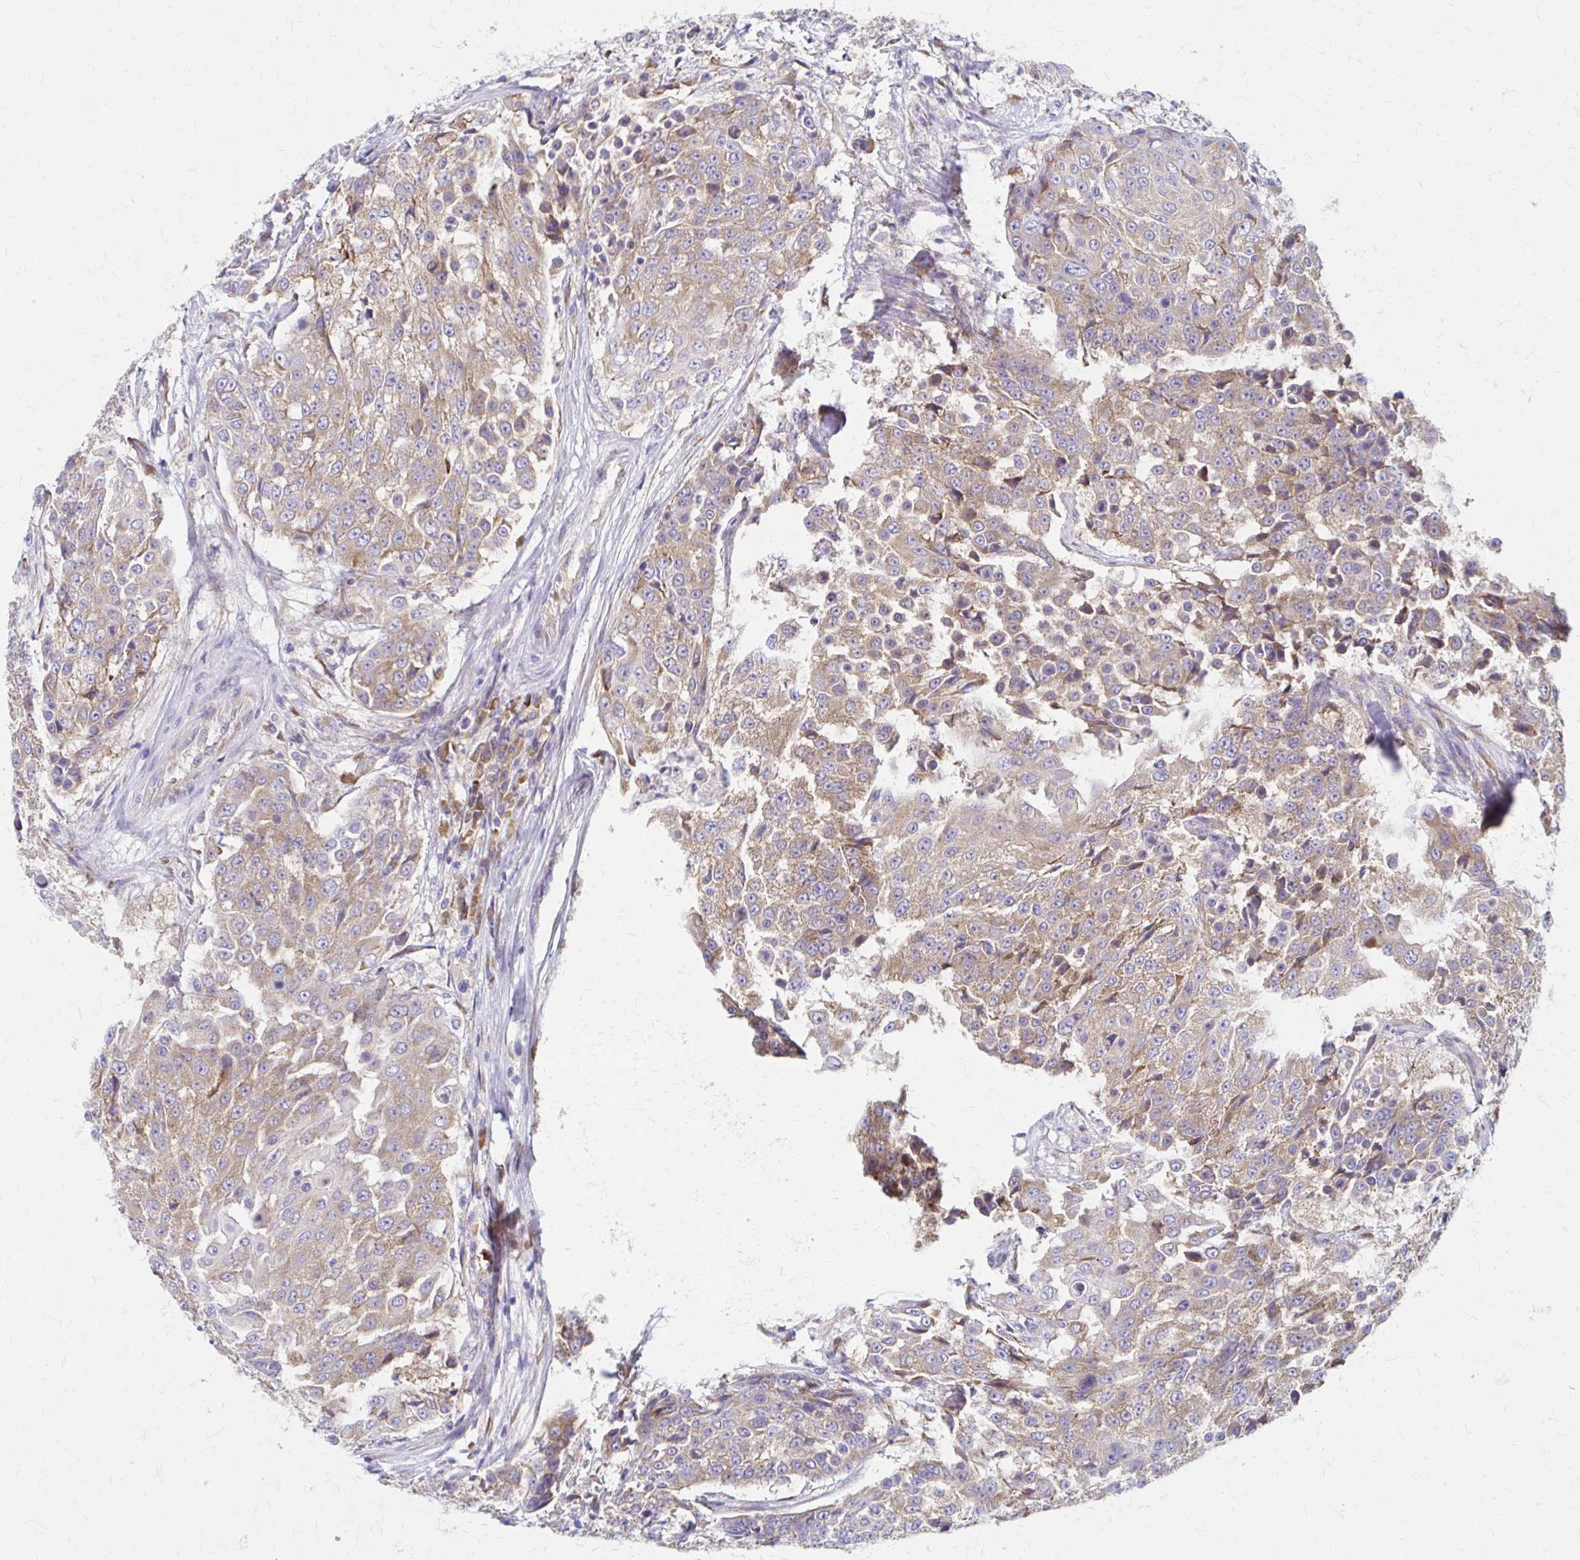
{"staining": {"intensity": "weak", "quantity": ">75%", "location": "cytoplasmic/membranous"}, "tissue": "urothelial cancer", "cell_type": "Tumor cells", "image_type": "cancer", "snomed": [{"axis": "morphology", "description": "Urothelial carcinoma, High grade"}, {"axis": "topography", "description": "Urinary bladder"}], "caption": "Brown immunohistochemical staining in human urothelial carcinoma (high-grade) demonstrates weak cytoplasmic/membranous positivity in approximately >75% of tumor cells.", "gene": "RPL27A", "patient": {"sex": "female", "age": 63}}